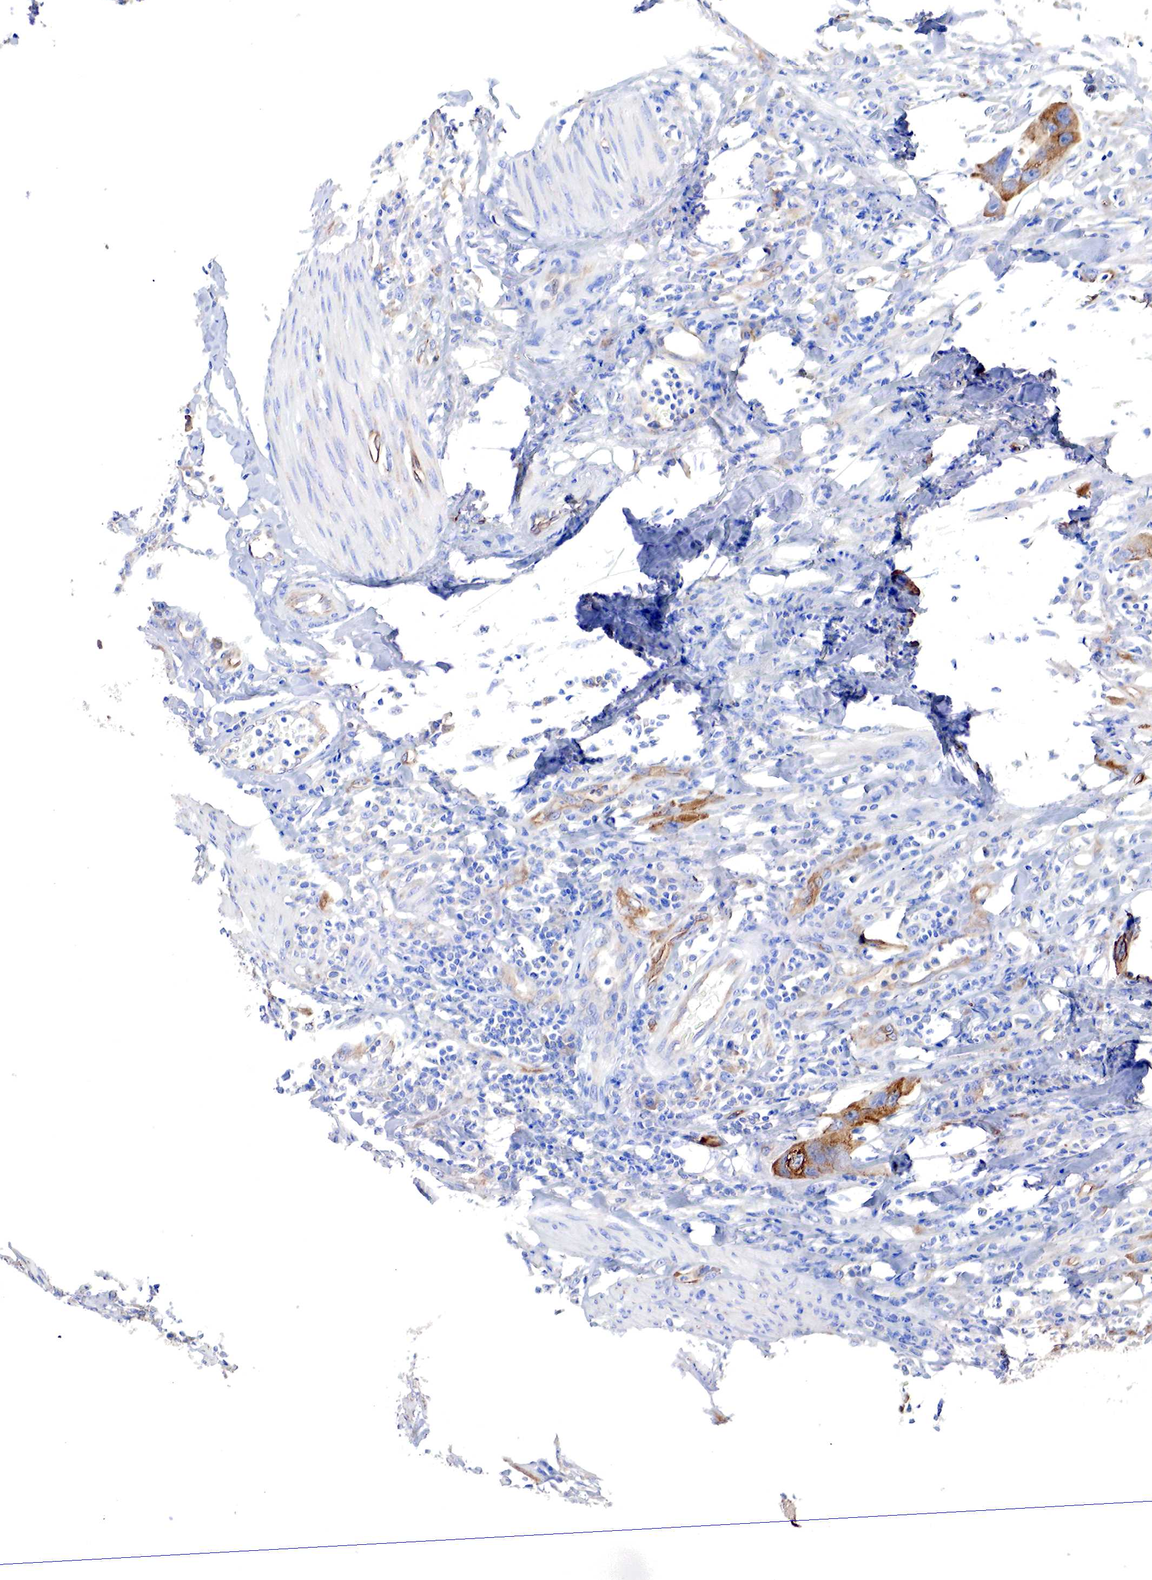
{"staining": {"intensity": "moderate", "quantity": "<25%", "location": "cytoplasmic/membranous"}, "tissue": "urothelial cancer", "cell_type": "Tumor cells", "image_type": "cancer", "snomed": [{"axis": "morphology", "description": "Urothelial carcinoma, High grade"}, {"axis": "topography", "description": "Urinary bladder"}], "caption": "Immunohistochemical staining of urothelial cancer demonstrates moderate cytoplasmic/membranous protein expression in approximately <25% of tumor cells.", "gene": "RDX", "patient": {"sex": "male", "age": 55}}